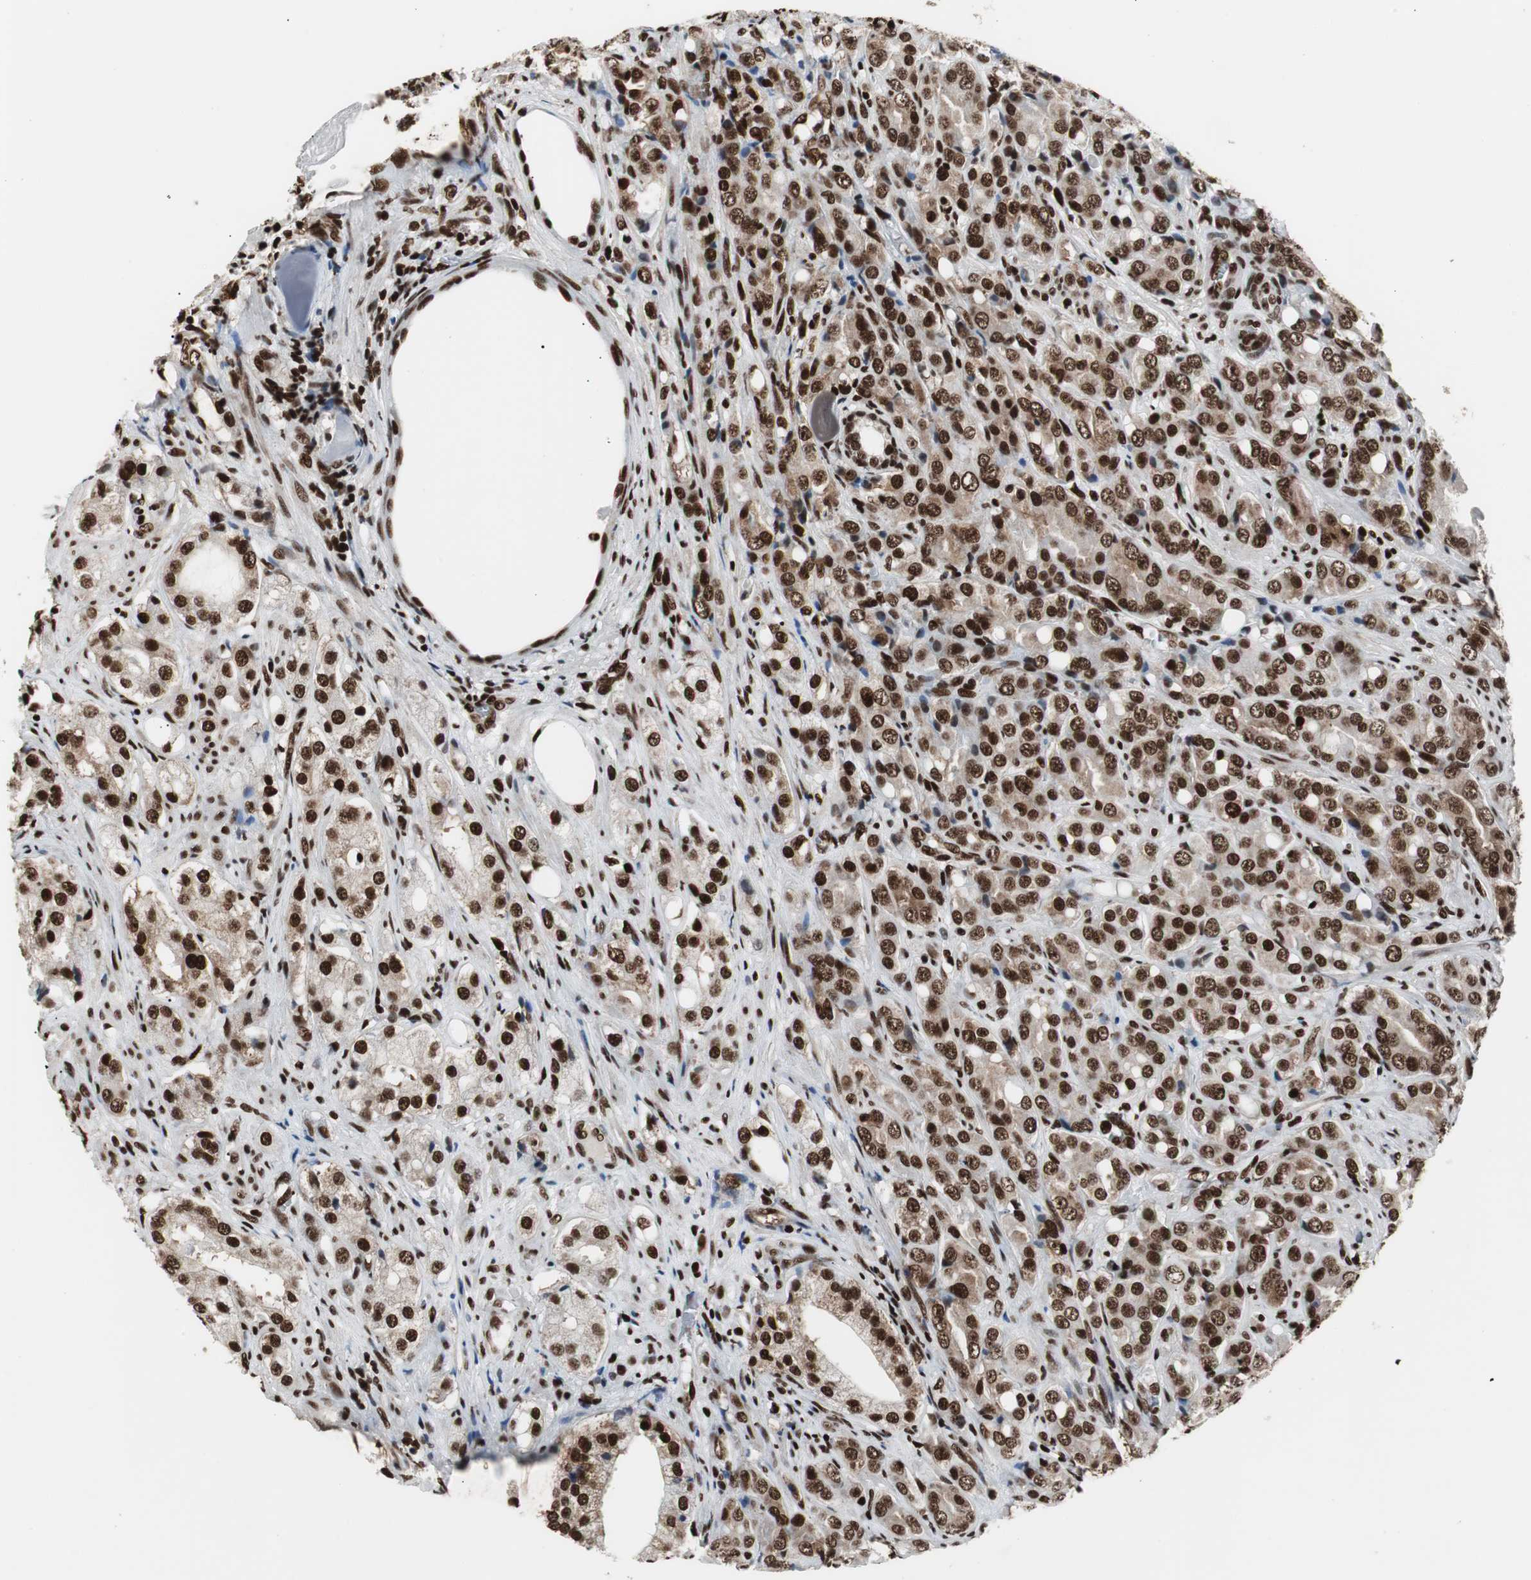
{"staining": {"intensity": "strong", "quantity": ">75%", "location": "cytoplasmic/membranous,nuclear"}, "tissue": "prostate cancer", "cell_type": "Tumor cells", "image_type": "cancer", "snomed": [{"axis": "morphology", "description": "Adenocarcinoma, High grade"}, {"axis": "topography", "description": "Prostate"}], "caption": "DAB immunohistochemical staining of prostate adenocarcinoma (high-grade) exhibits strong cytoplasmic/membranous and nuclear protein expression in about >75% of tumor cells.", "gene": "MTA2", "patient": {"sex": "male", "age": 68}}